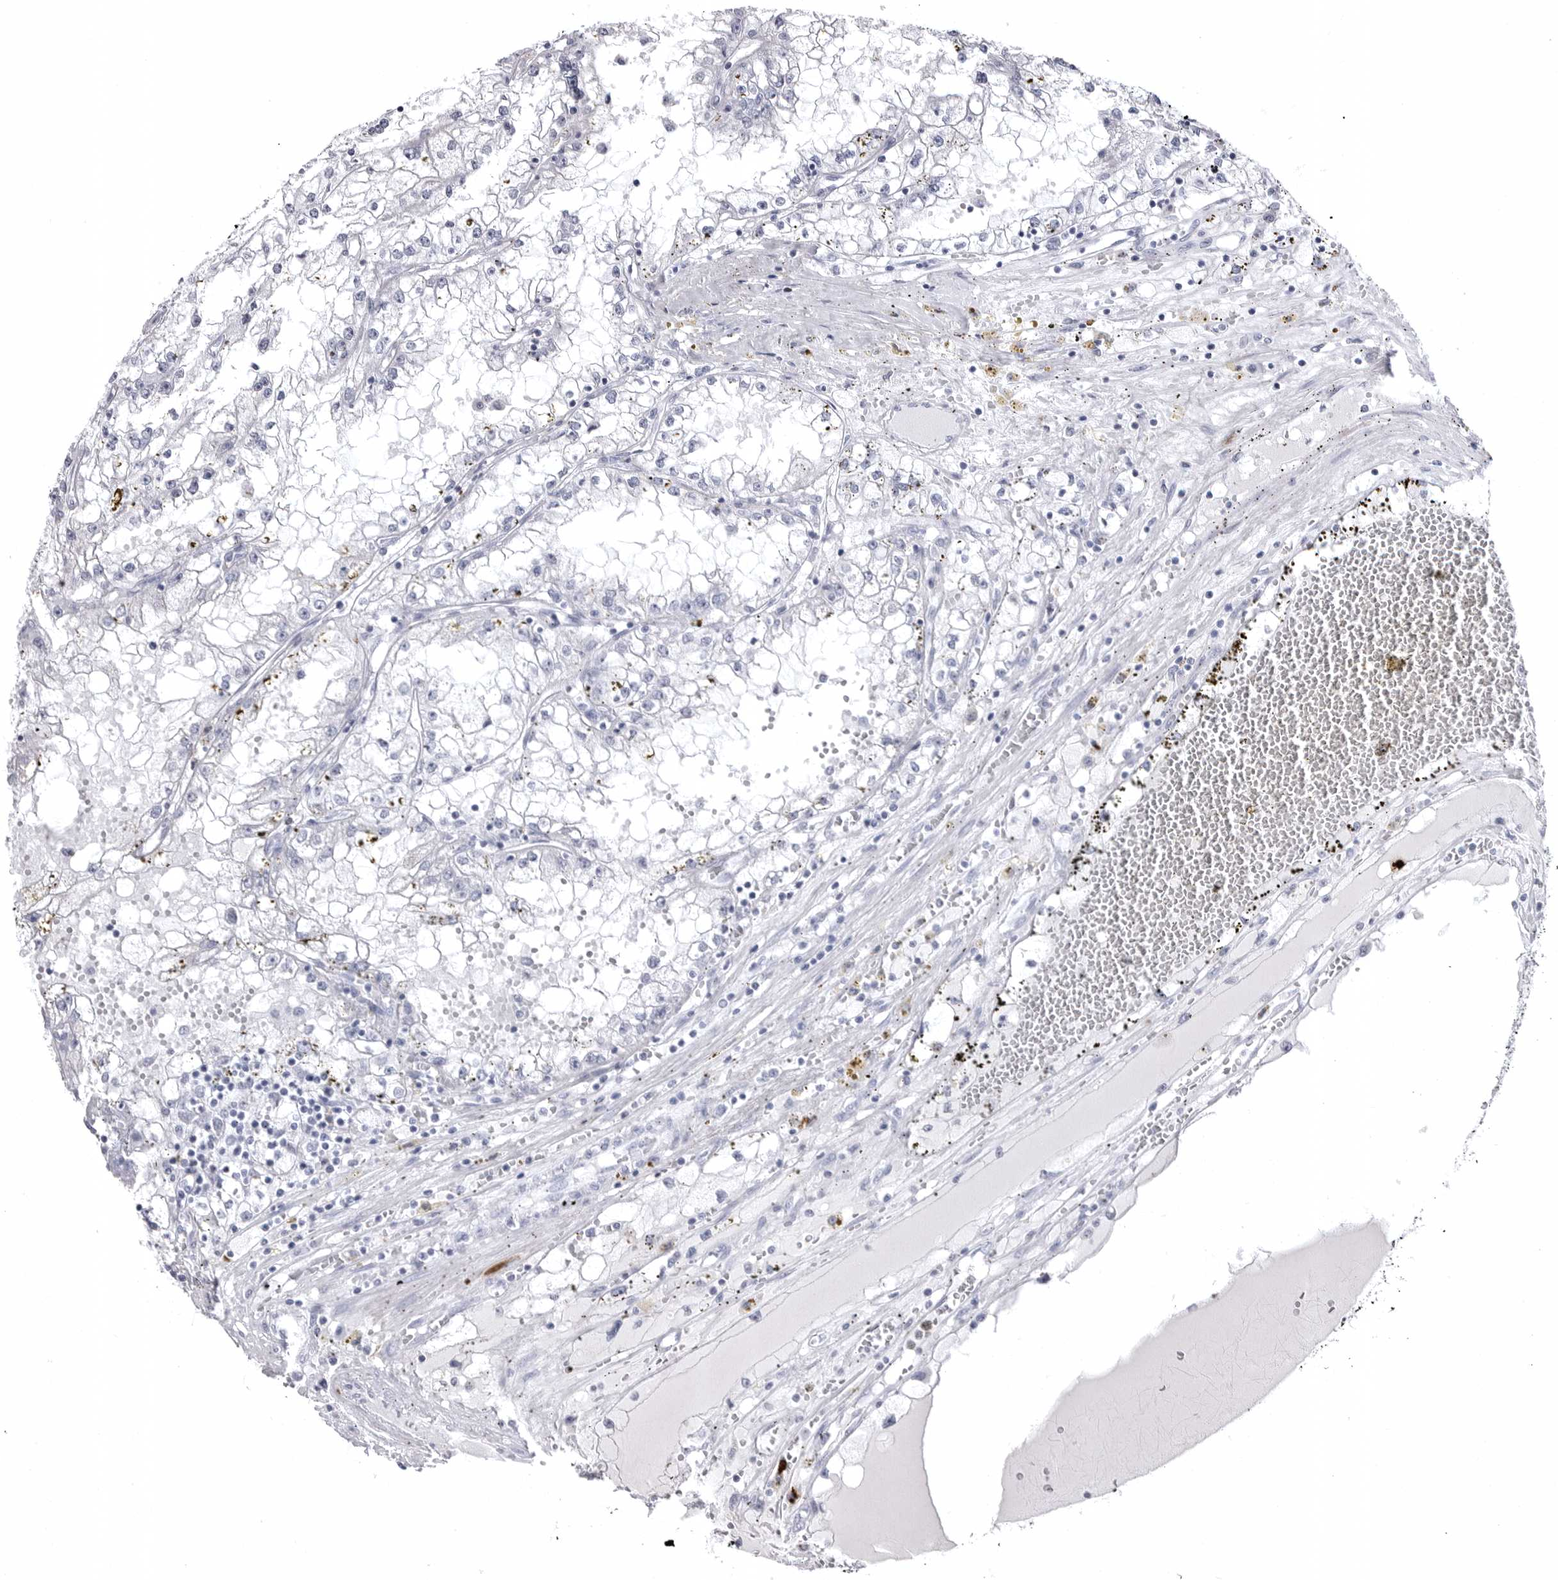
{"staining": {"intensity": "negative", "quantity": "none", "location": "none"}, "tissue": "renal cancer", "cell_type": "Tumor cells", "image_type": "cancer", "snomed": [{"axis": "morphology", "description": "Adenocarcinoma, NOS"}, {"axis": "topography", "description": "Kidney"}], "caption": "This is an IHC photomicrograph of human adenocarcinoma (renal). There is no expression in tumor cells.", "gene": "COL26A1", "patient": {"sex": "male", "age": 56}}